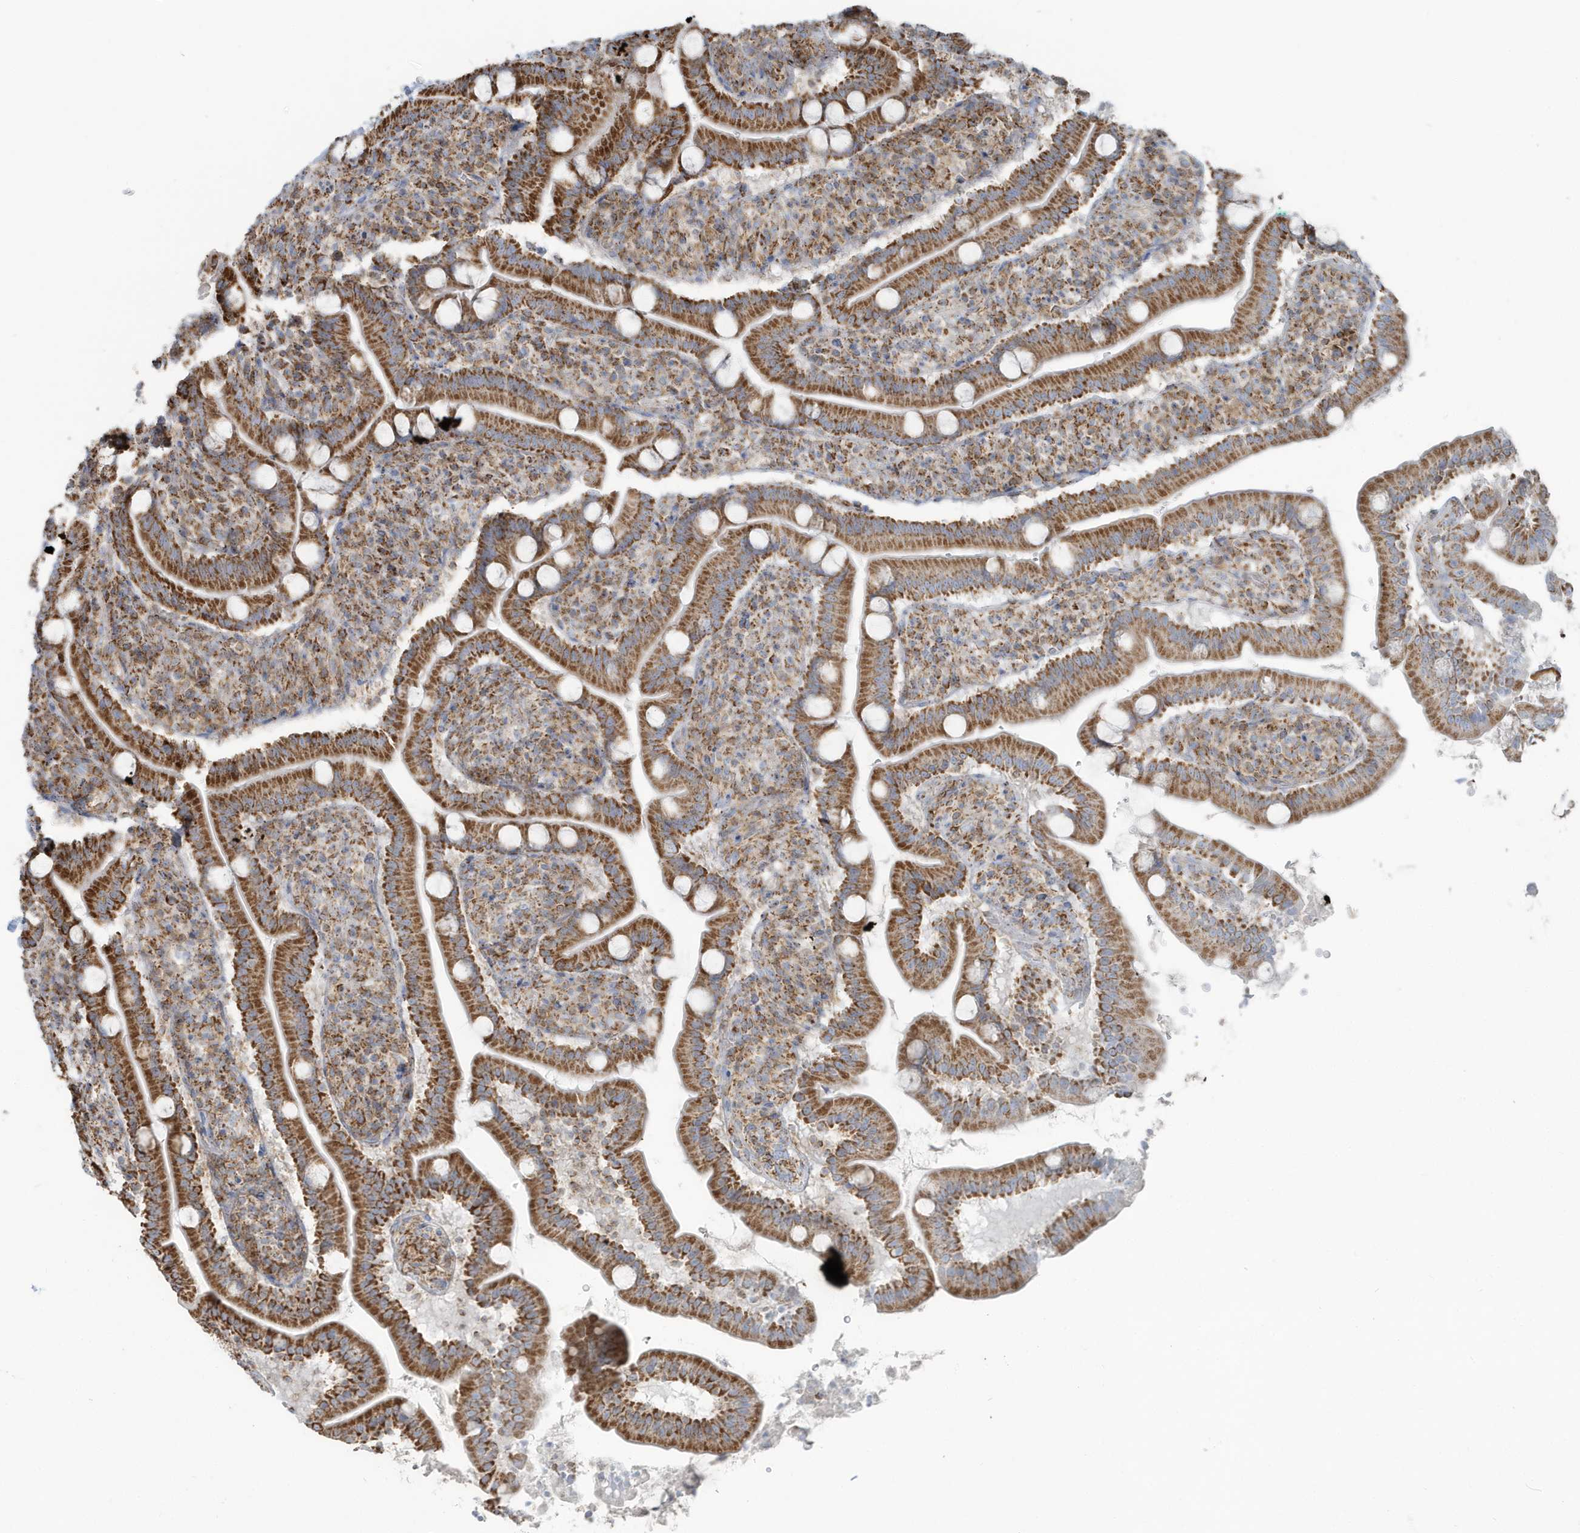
{"staining": {"intensity": "strong", "quantity": ">75%", "location": "cytoplasmic/membranous"}, "tissue": "duodenum", "cell_type": "Glandular cells", "image_type": "normal", "snomed": [{"axis": "morphology", "description": "Normal tissue, NOS"}, {"axis": "topography", "description": "Duodenum"}], "caption": "IHC of benign human duodenum demonstrates high levels of strong cytoplasmic/membranous positivity in approximately >75% of glandular cells.", "gene": "RAB11FIP3", "patient": {"sex": "male", "age": 35}}